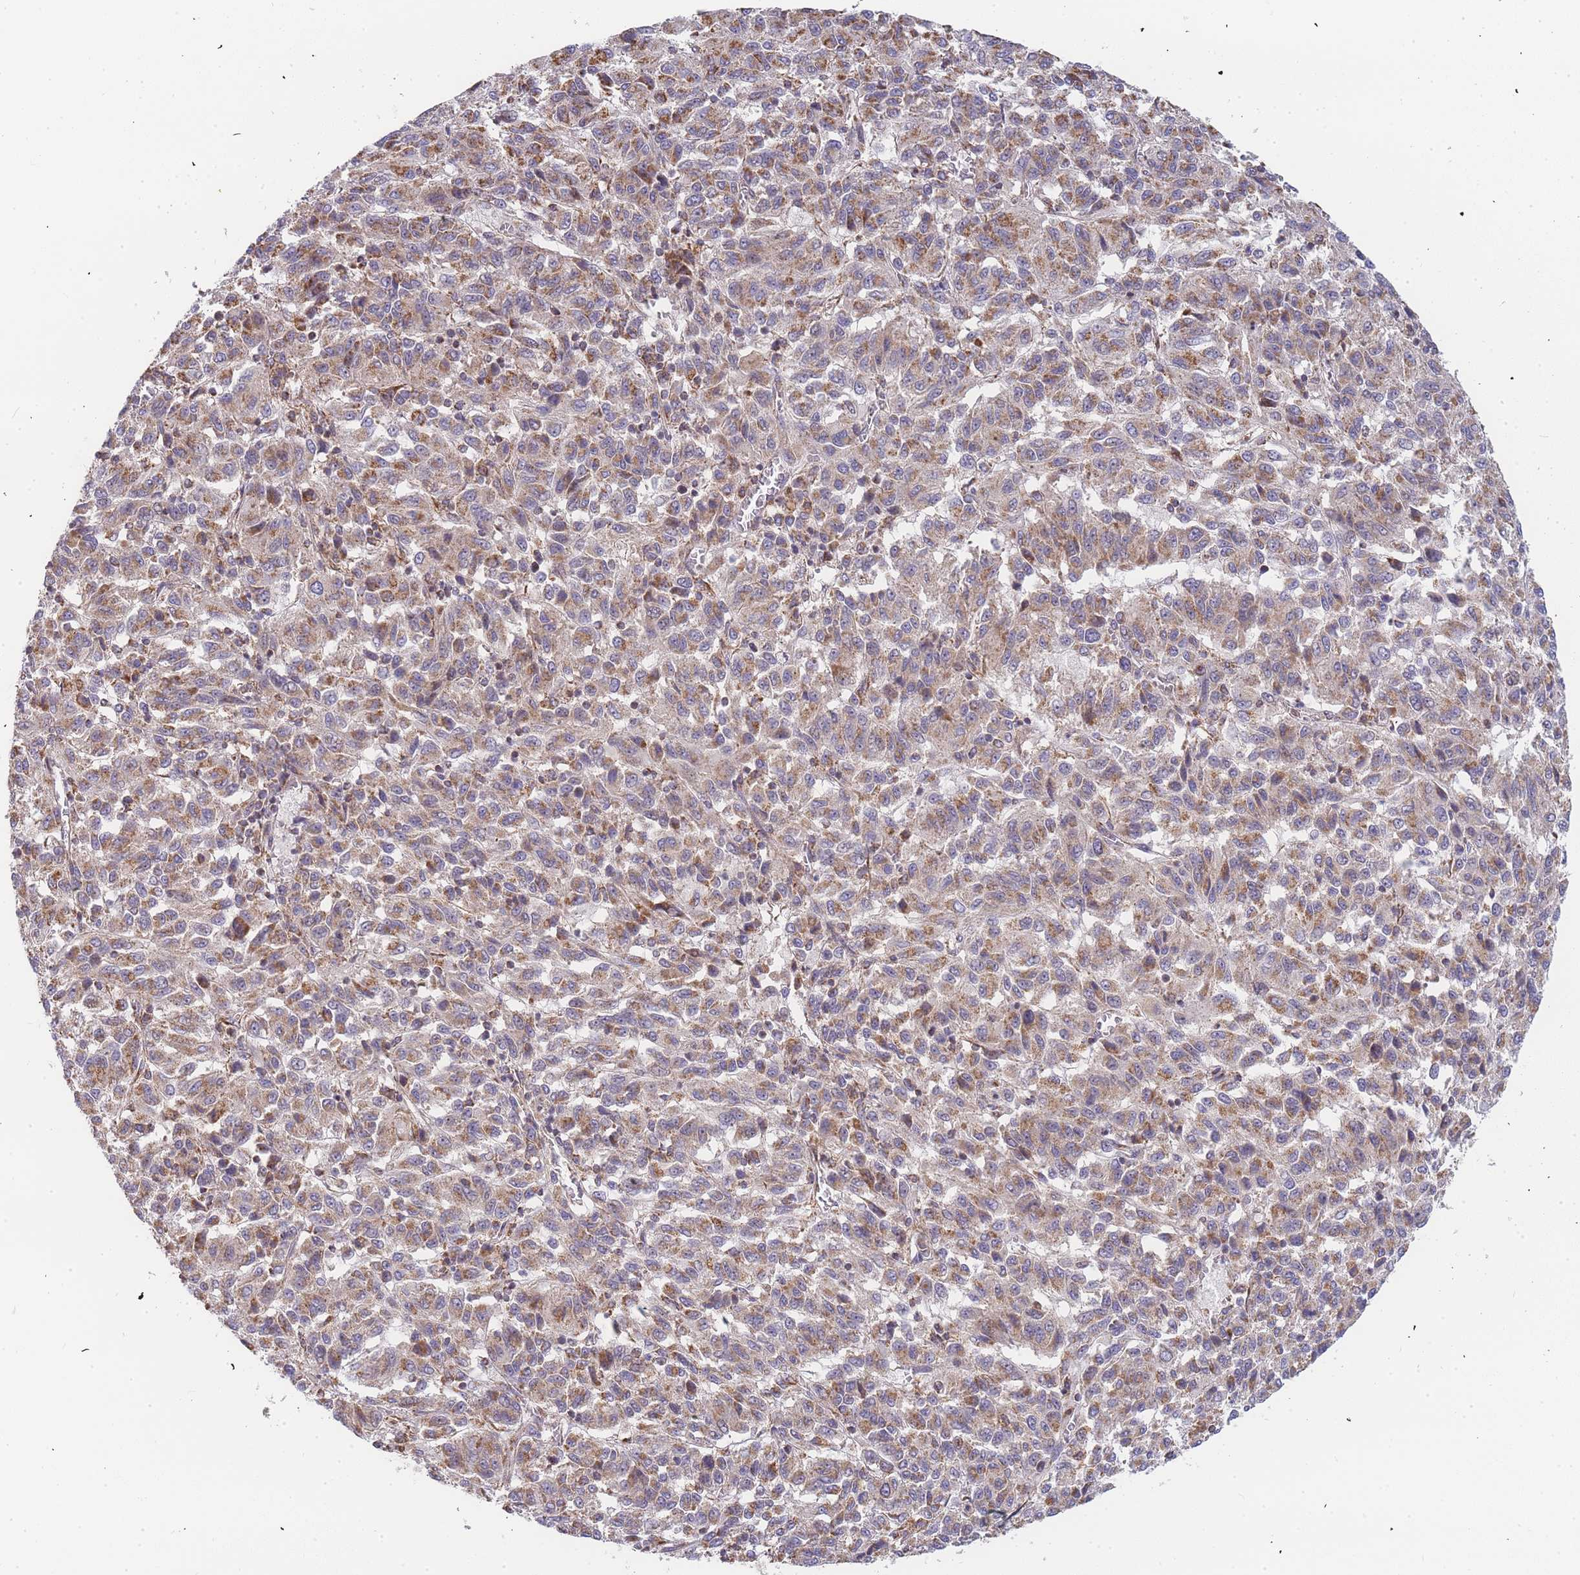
{"staining": {"intensity": "moderate", "quantity": ">75%", "location": "cytoplasmic/membranous"}, "tissue": "melanoma", "cell_type": "Tumor cells", "image_type": "cancer", "snomed": [{"axis": "morphology", "description": "Malignant melanoma, Metastatic site"}, {"axis": "topography", "description": "Lung"}], "caption": "Human melanoma stained with a brown dye reveals moderate cytoplasmic/membranous positive staining in approximately >75% of tumor cells.", "gene": "ADCY9", "patient": {"sex": "male", "age": 64}}